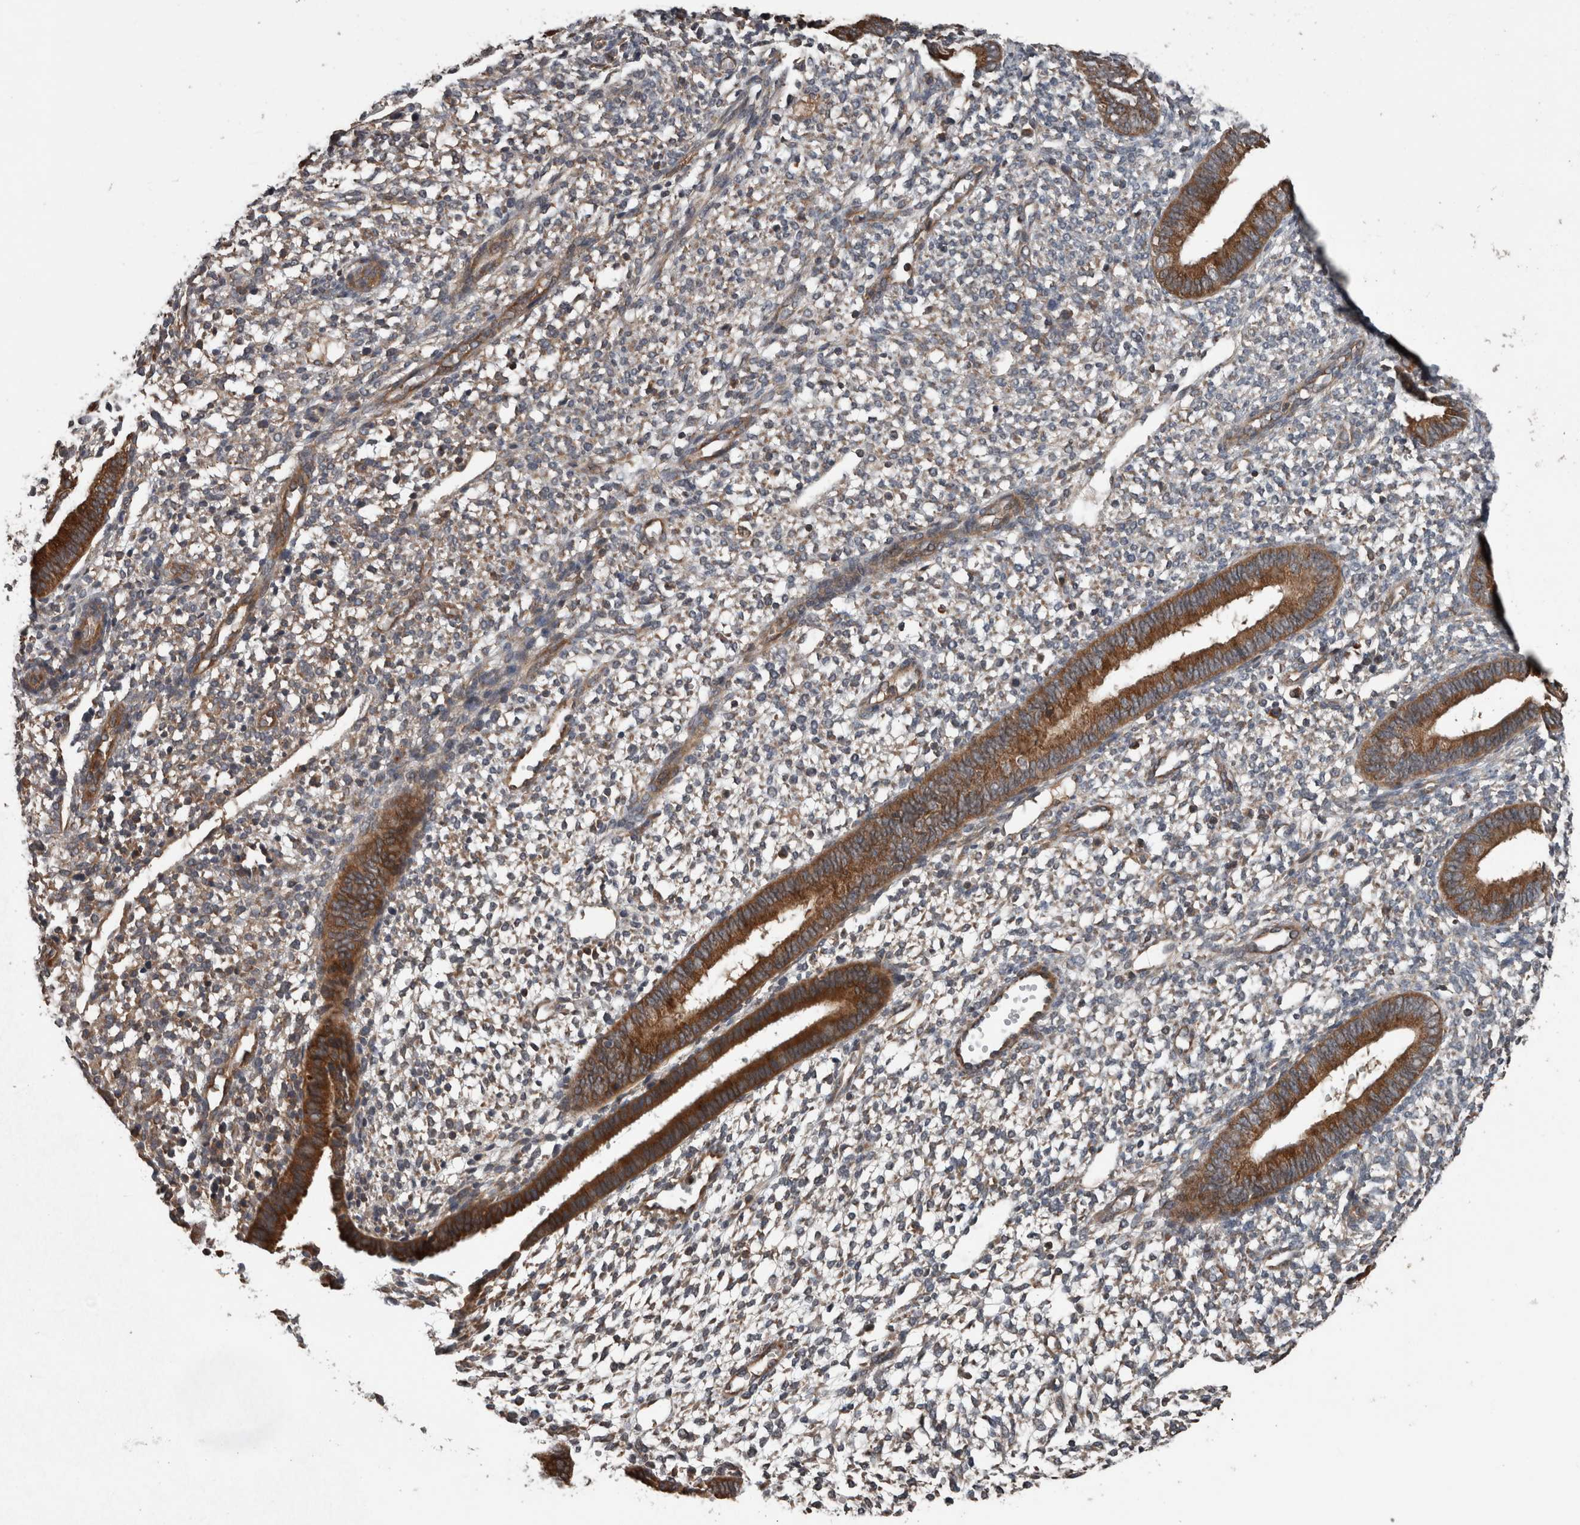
{"staining": {"intensity": "weak", "quantity": ">75%", "location": "cytoplasmic/membranous"}, "tissue": "endometrium", "cell_type": "Cells in endometrial stroma", "image_type": "normal", "snomed": [{"axis": "morphology", "description": "Normal tissue, NOS"}, {"axis": "topography", "description": "Endometrium"}], "caption": "Protein staining of benign endometrium shows weak cytoplasmic/membranous positivity in about >75% of cells in endometrial stroma.", "gene": "RIOK3", "patient": {"sex": "female", "age": 46}}